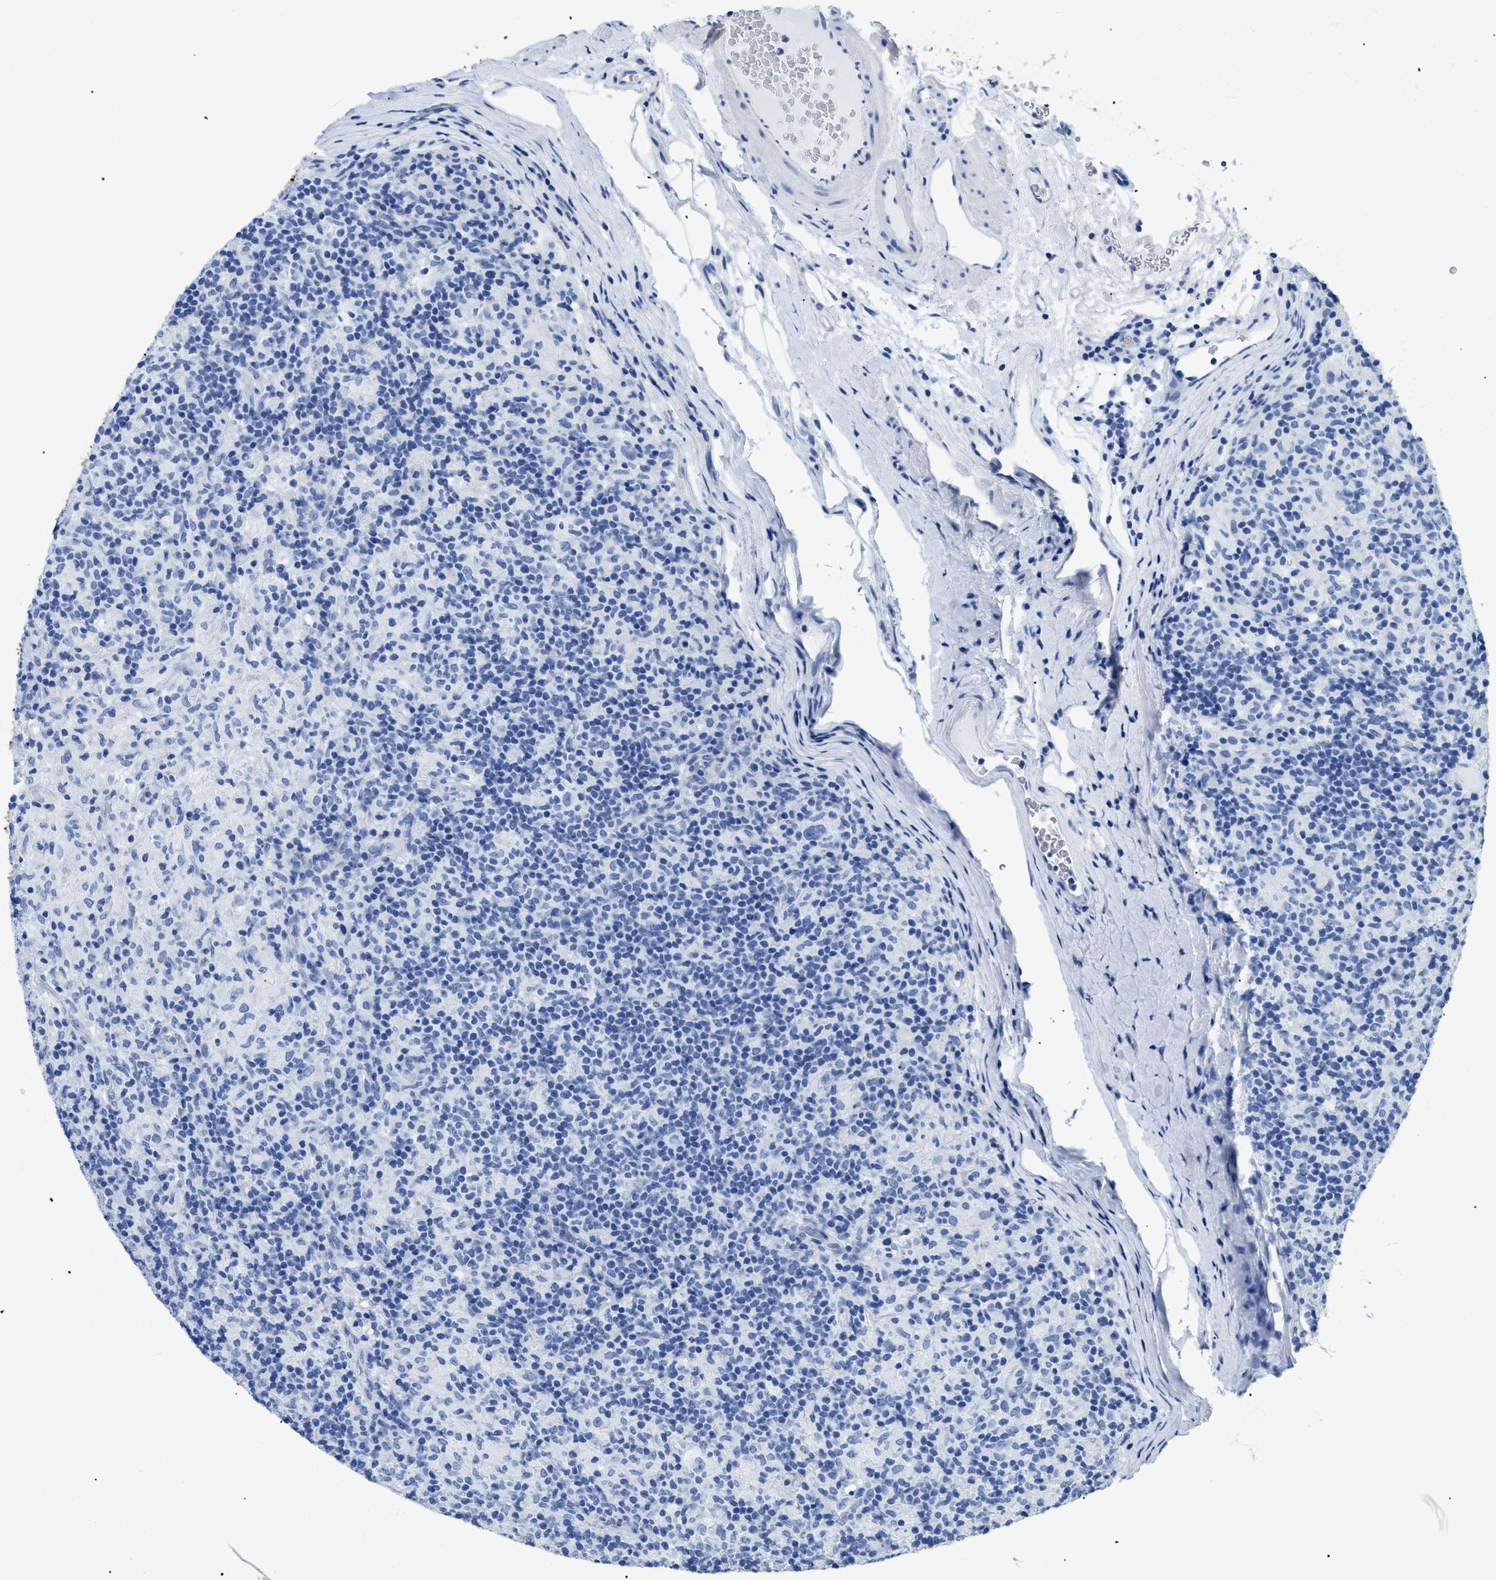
{"staining": {"intensity": "negative", "quantity": "none", "location": "none"}, "tissue": "lymphoma", "cell_type": "Tumor cells", "image_type": "cancer", "snomed": [{"axis": "morphology", "description": "Hodgkin's disease, NOS"}, {"axis": "topography", "description": "Lymph node"}], "caption": "Immunohistochemical staining of Hodgkin's disease reveals no significant positivity in tumor cells. Brightfield microscopy of immunohistochemistry (IHC) stained with DAB (3,3'-diaminobenzidine) (brown) and hematoxylin (blue), captured at high magnification.", "gene": "DLC1", "patient": {"sex": "male", "age": 70}}